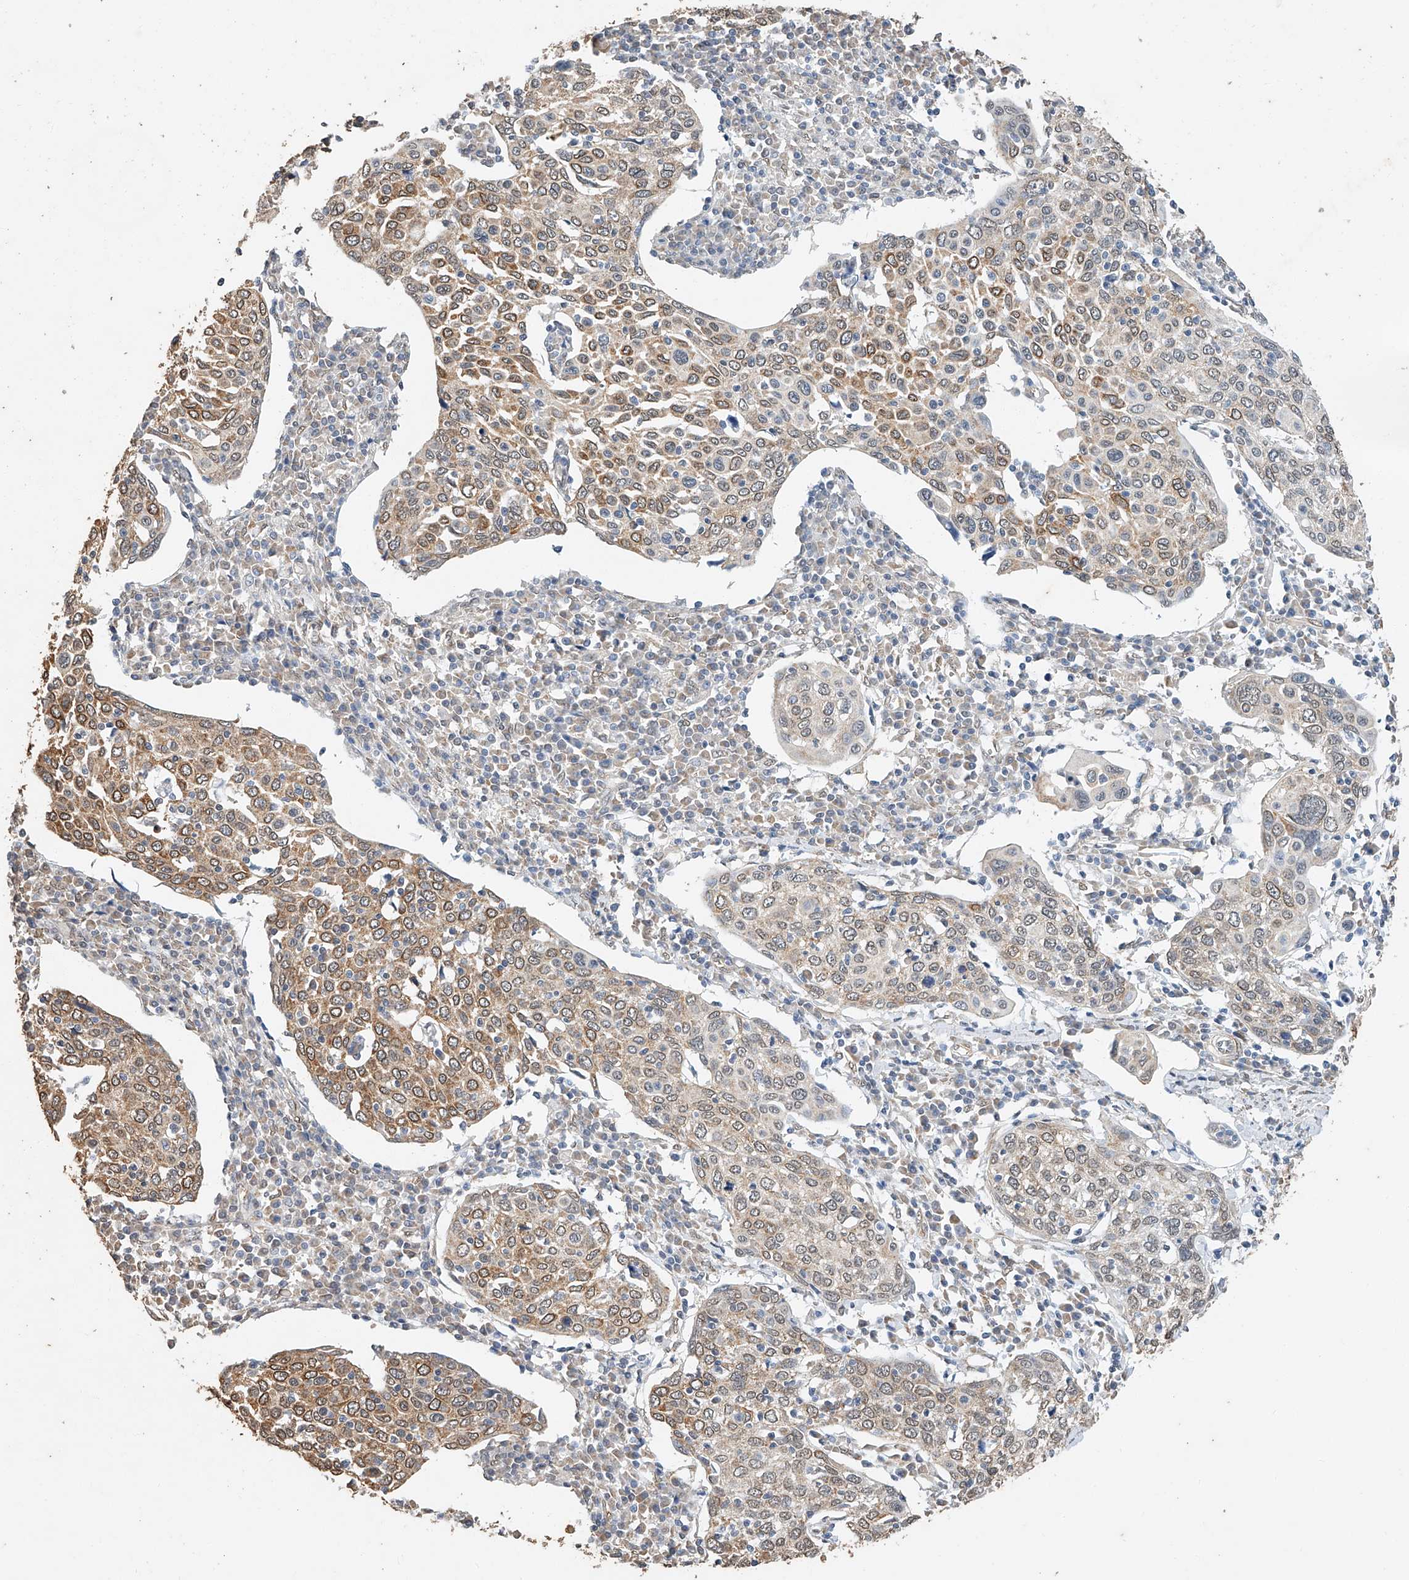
{"staining": {"intensity": "moderate", "quantity": ">75%", "location": "cytoplasmic/membranous,nuclear"}, "tissue": "cervical cancer", "cell_type": "Tumor cells", "image_type": "cancer", "snomed": [{"axis": "morphology", "description": "Squamous cell carcinoma, NOS"}, {"axis": "topography", "description": "Cervix"}], "caption": "This is a photomicrograph of immunohistochemistry (IHC) staining of cervical cancer (squamous cell carcinoma), which shows moderate expression in the cytoplasmic/membranous and nuclear of tumor cells.", "gene": "CERS4", "patient": {"sex": "female", "age": 40}}